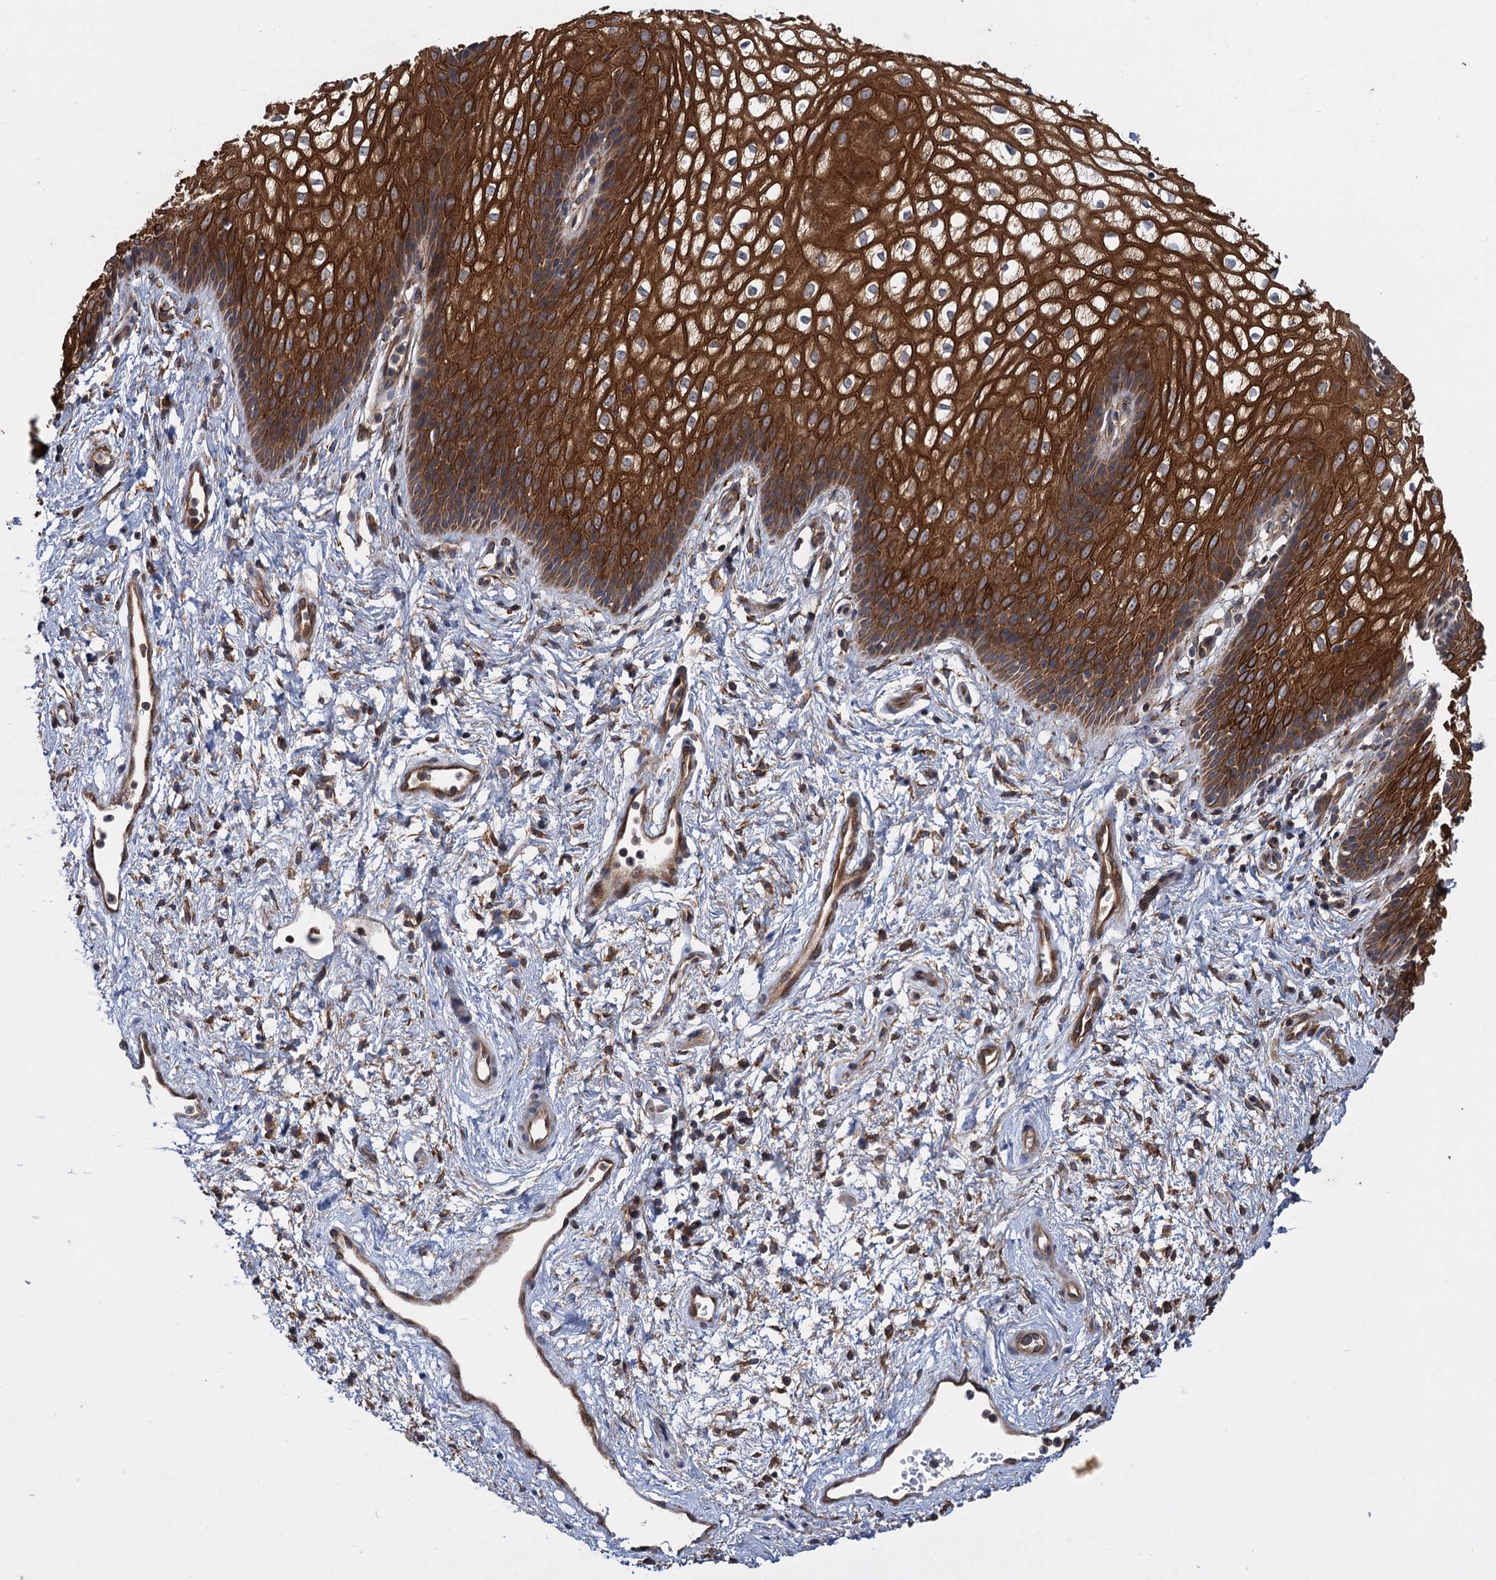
{"staining": {"intensity": "strong", "quantity": ">75%", "location": "cytoplasmic/membranous"}, "tissue": "vagina", "cell_type": "Squamous epithelial cells", "image_type": "normal", "snomed": [{"axis": "morphology", "description": "Normal tissue, NOS"}, {"axis": "topography", "description": "Vagina"}], "caption": "An immunohistochemistry image of normal tissue is shown. Protein staining in brown shows strong cytoplasmic/membranous positivity in vagina within squamous epithelial cells.", "gene": "HAUS1", "patient": {"sex": "female", "age": 34}}